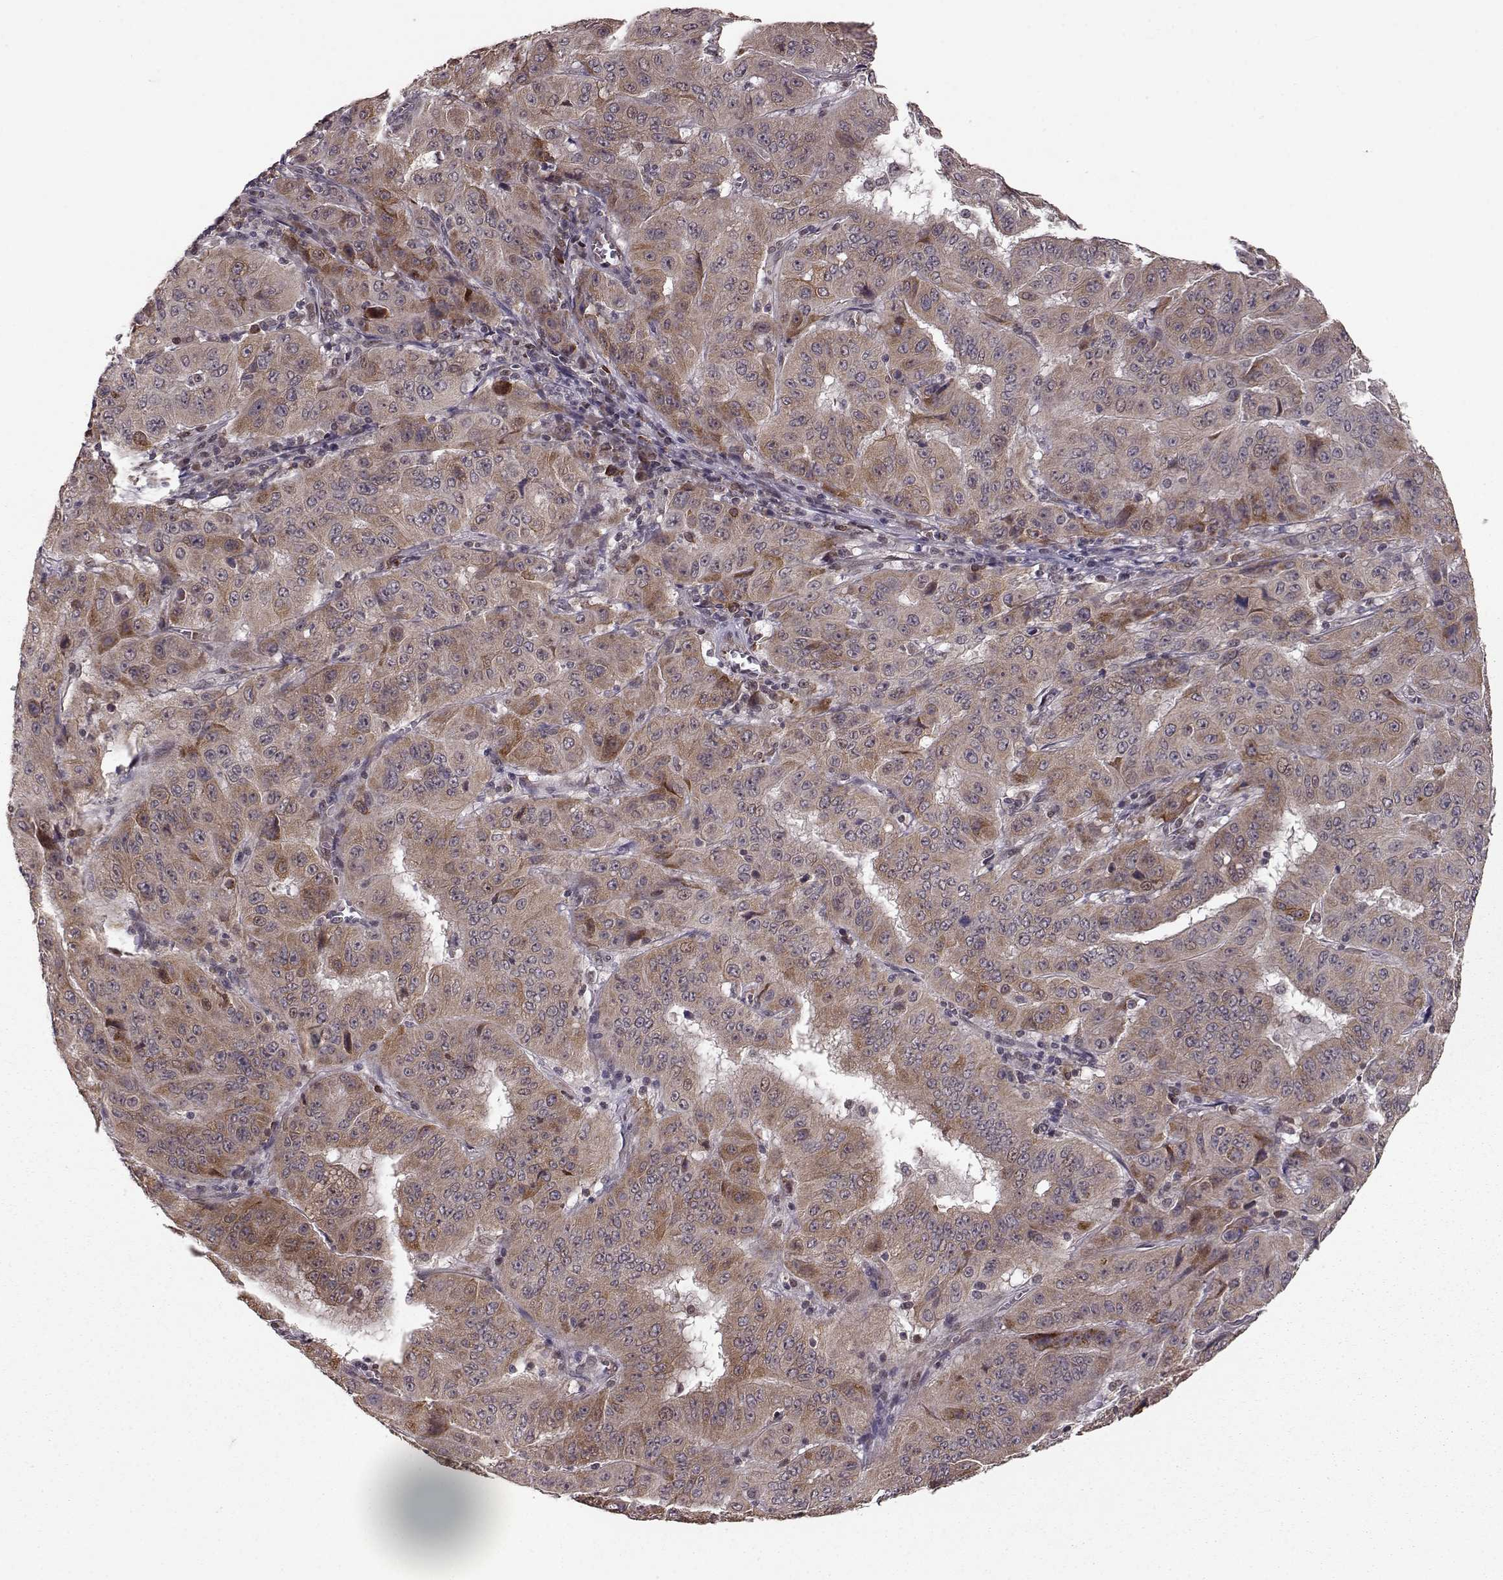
{"staining": {"intensity": "moderate", "quantity": ">75%", "location": "cytoplasmic/membranous"}, "tissue": "pancreatic cancer", "cell_type": "Tumor cells", "image_type": "cancer", "snomed": [{"axis": "morphology", "description": "Adenocarcinoma, NOS"}, {"axis": "topography", "description": "Pancreas"}], "caption": "Immunohistochemical staining of human pancreatic adenocarcinoma exhibits medium levels of moderate cytoplasmic/membranous positivity in approximately >75% of tumor cells.", "gene": "ELOVL5", "patient": {"sex": "male", "age": 63}}